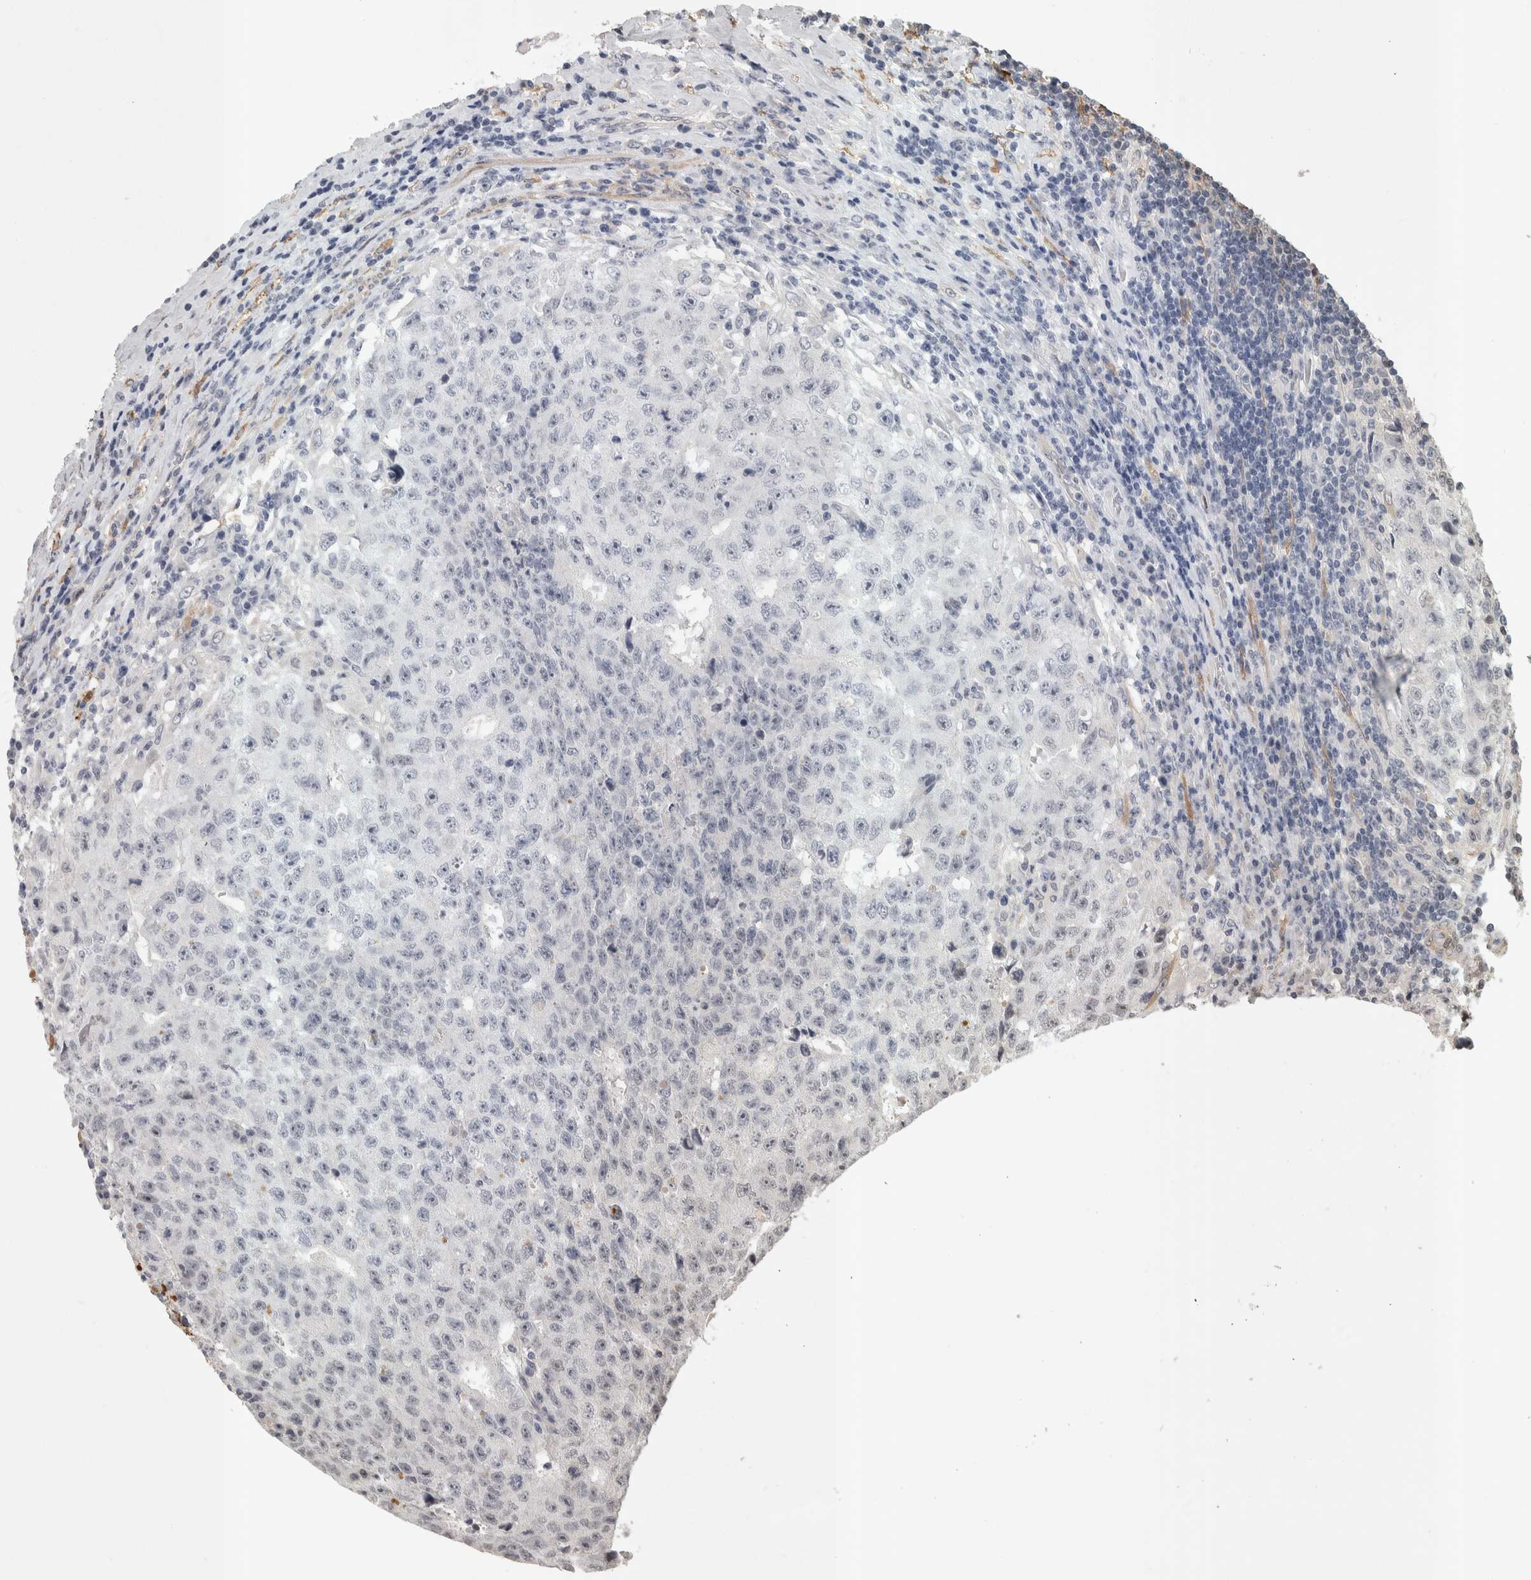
{"staining": {"intensity": "negative", "quantity": "none", "location": "none"}, "tissue": "testis cancer", "cell_type": "Tumor cells", "image_type": "cancer", "snomed": [{"axis": "morphology", "description": "Necrosis, NOS"}, {"axis": "morphology", "description": "Carcinoma, Embryonal, NOS"}, {"axis": "topography", "description": "Testis"}], "caption": "There is no significant staining in tumor cells of testis embryonal carcinoma. (DAB (3,3'-diaminobenzidine) immunohistochemistry (IHC) with hematoxylin counter stain).", "gene": "ZSCAN21", "patient": {"sex": "male", "age": 19}}